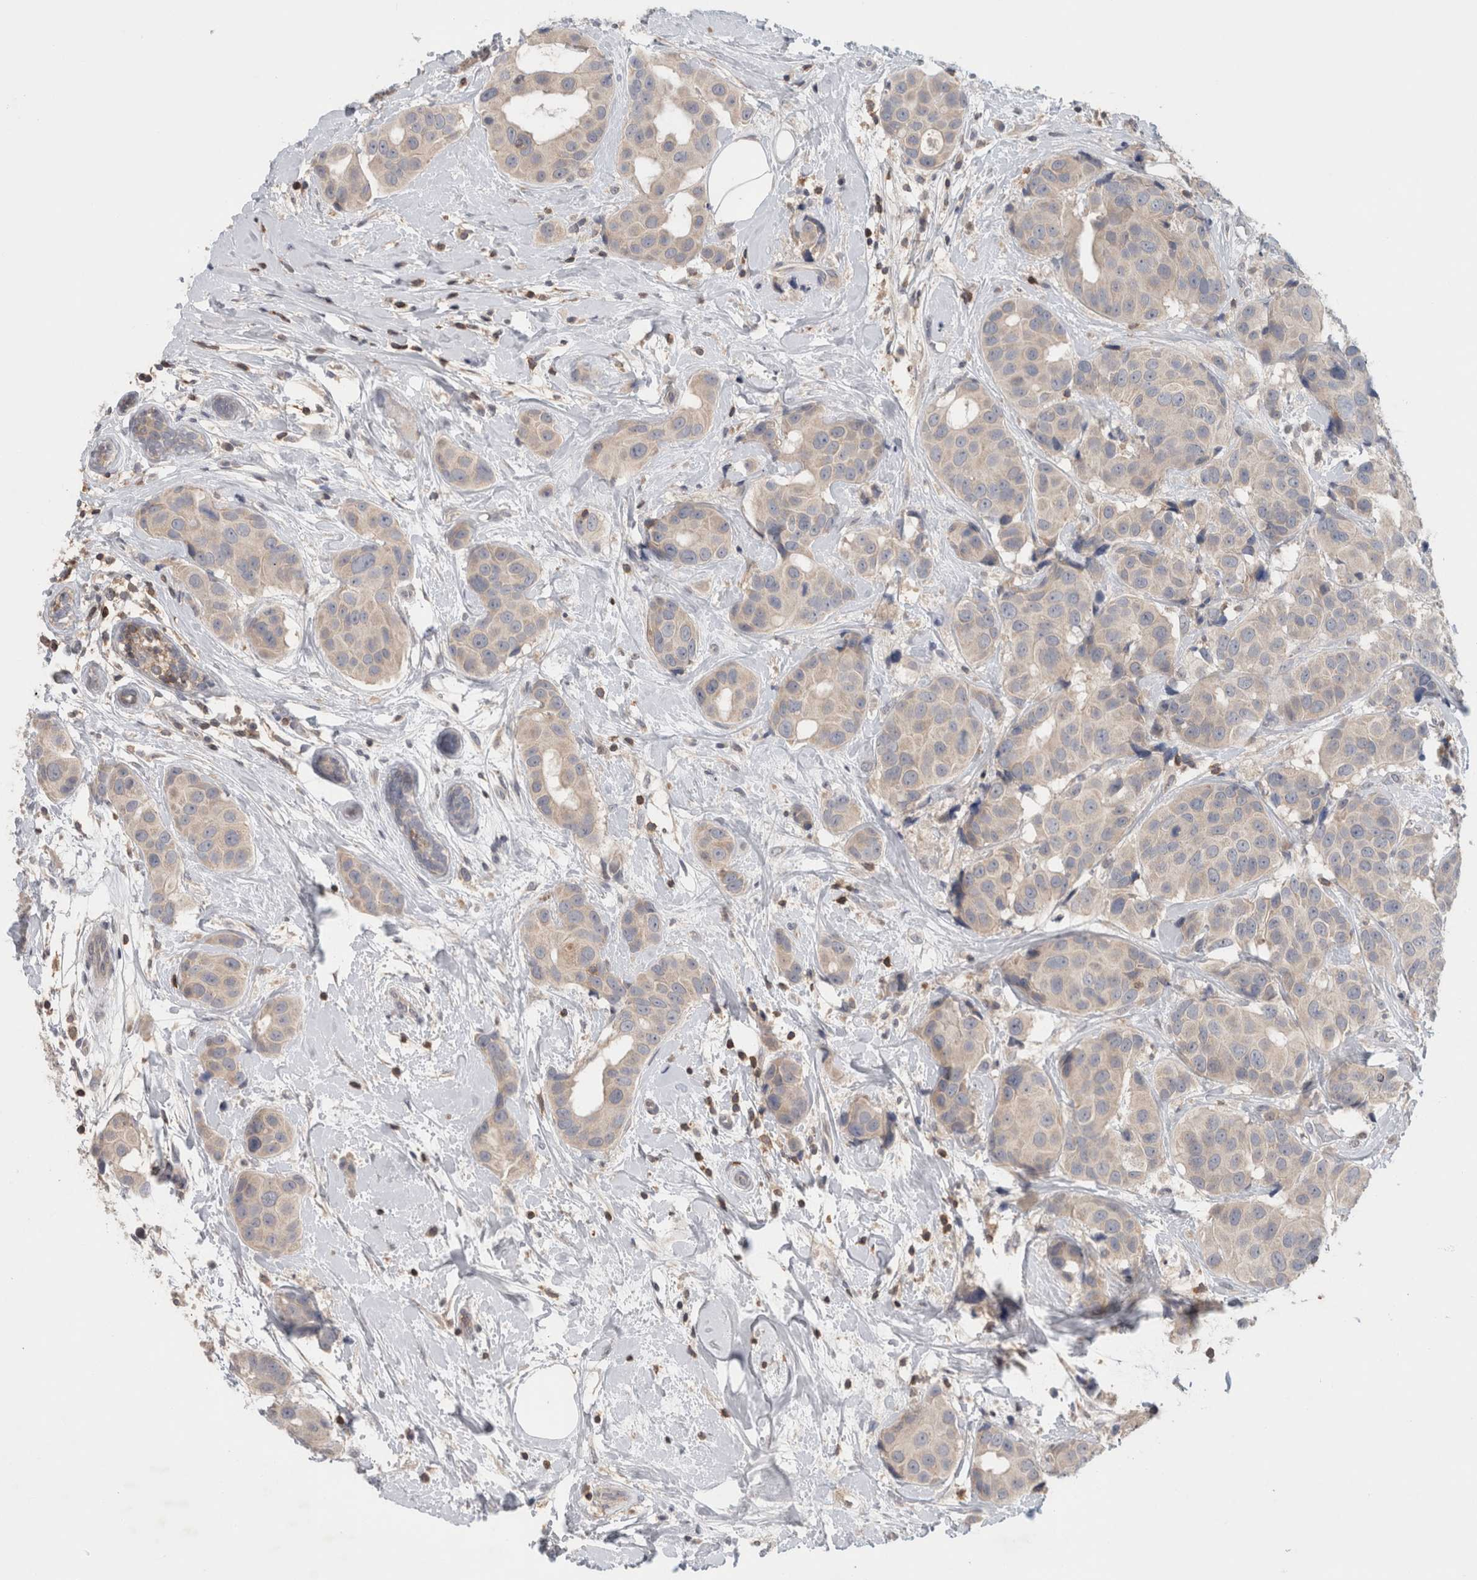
{"staining": {"intensity": "negative", "quantity": "none", "location": "none"}, "tissue": "breast cancer", "cell_type": "Tumor cells", "image_type": "cancer", "snomed": [{"axis": "morphology", "description": "Normal tissue, NOS"}, {"axis": "morphology", "description": "Duct carcinoma"}, {"axis": "topography", "description": "Breast"}], "caption": "Tumor cells are negative for protein expression in human breast cancer.", "gene": "GFRA2", "patient": {"sex": "female", "age": 39}}